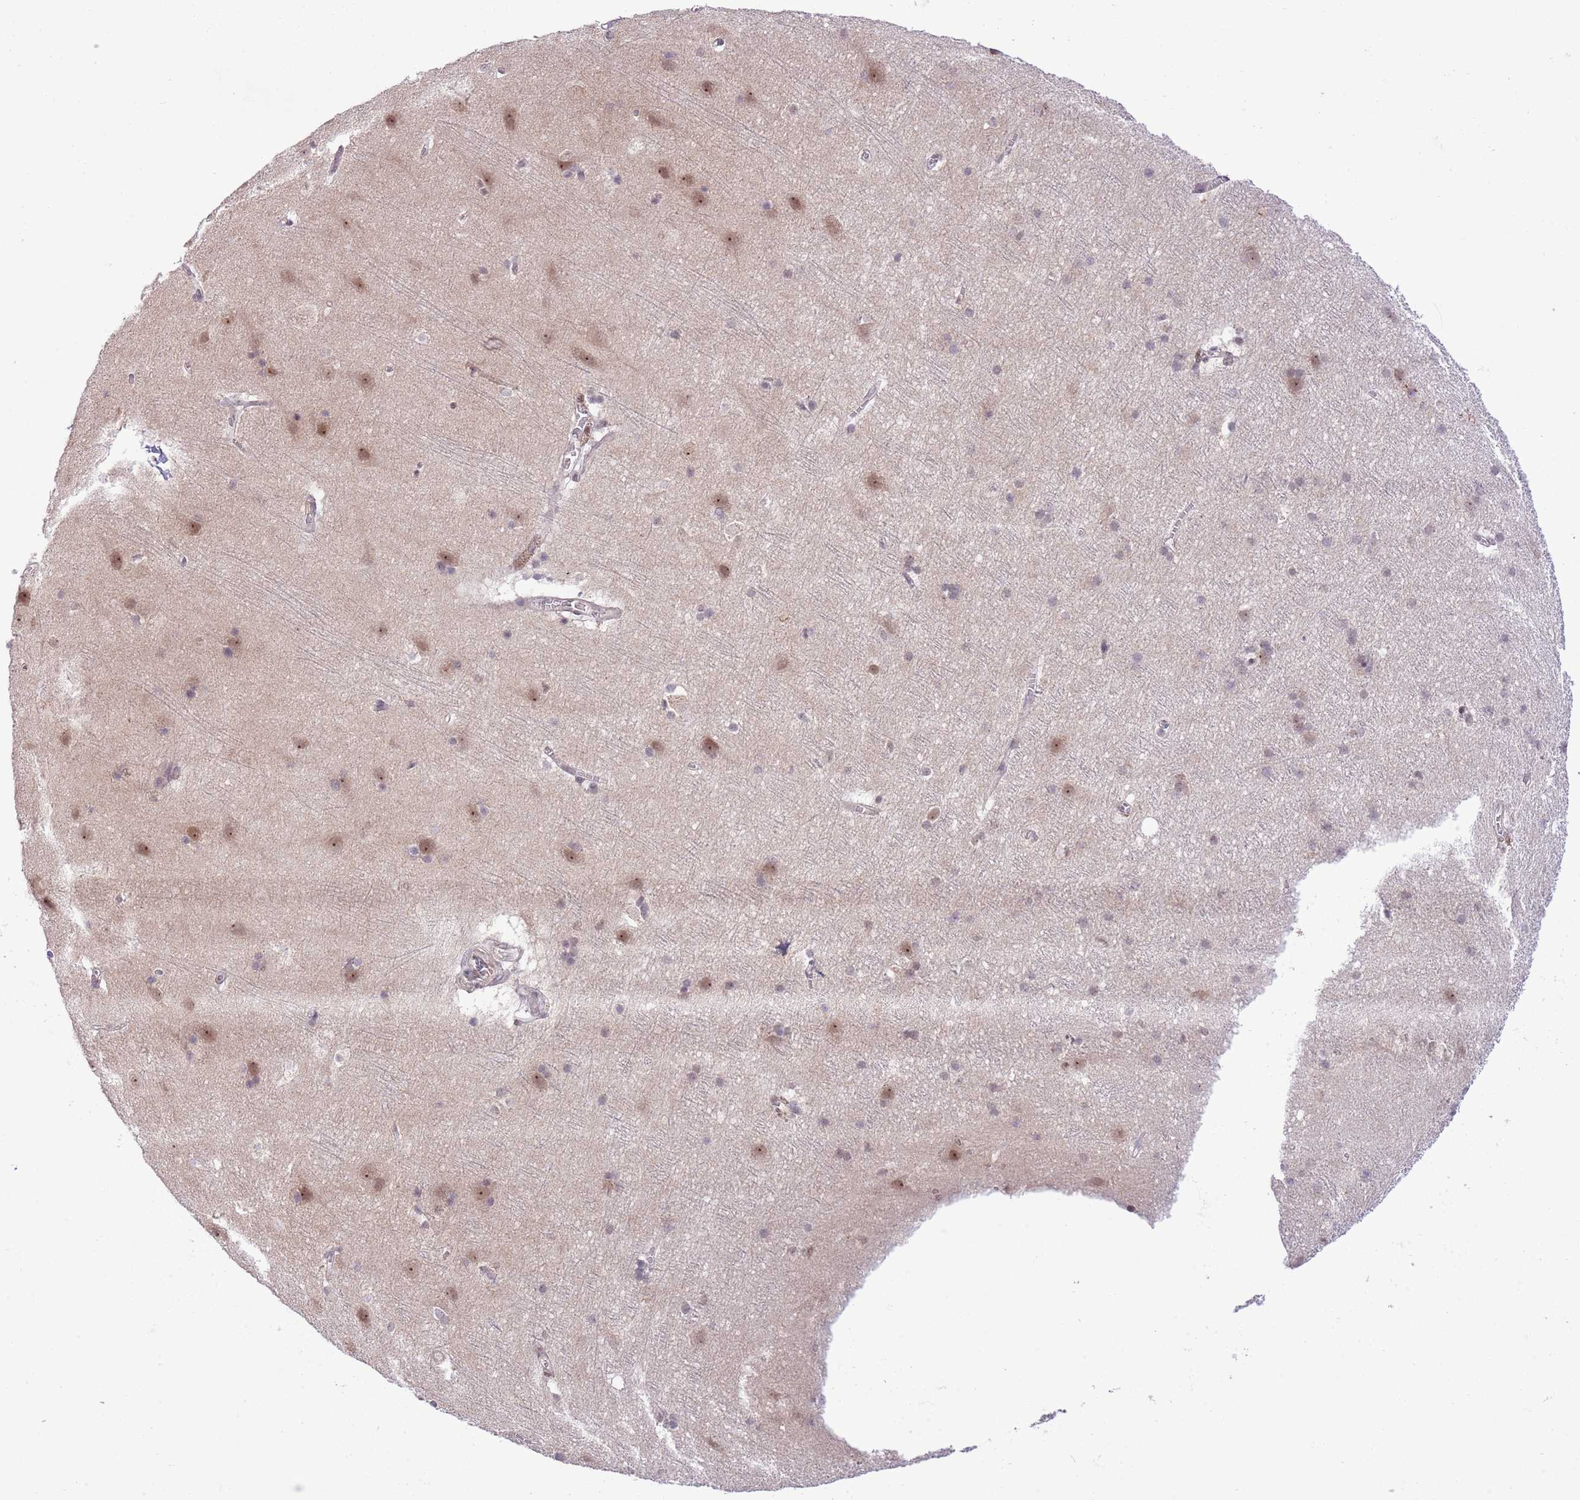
{"staining": {"intensity": "negative", "quantity": "none", "location": "none"}, "tissue": "cerebral cortex", "cell_type": "Endothelial cells", "image_type": "normal", "snomed": [{"axis": "morphology", "description": "Normal tissue, NOS"}, {"axis": "topography", "description": "Cerebral cortex"}], "caption": "Immunohistochemistry image of benign cerebral cortex: cerebral cortex stained with DAB shows no significant protein staining in endothelial cells.", "gene": "CHD1", "patient": {"sex": "male", "age": 54}}